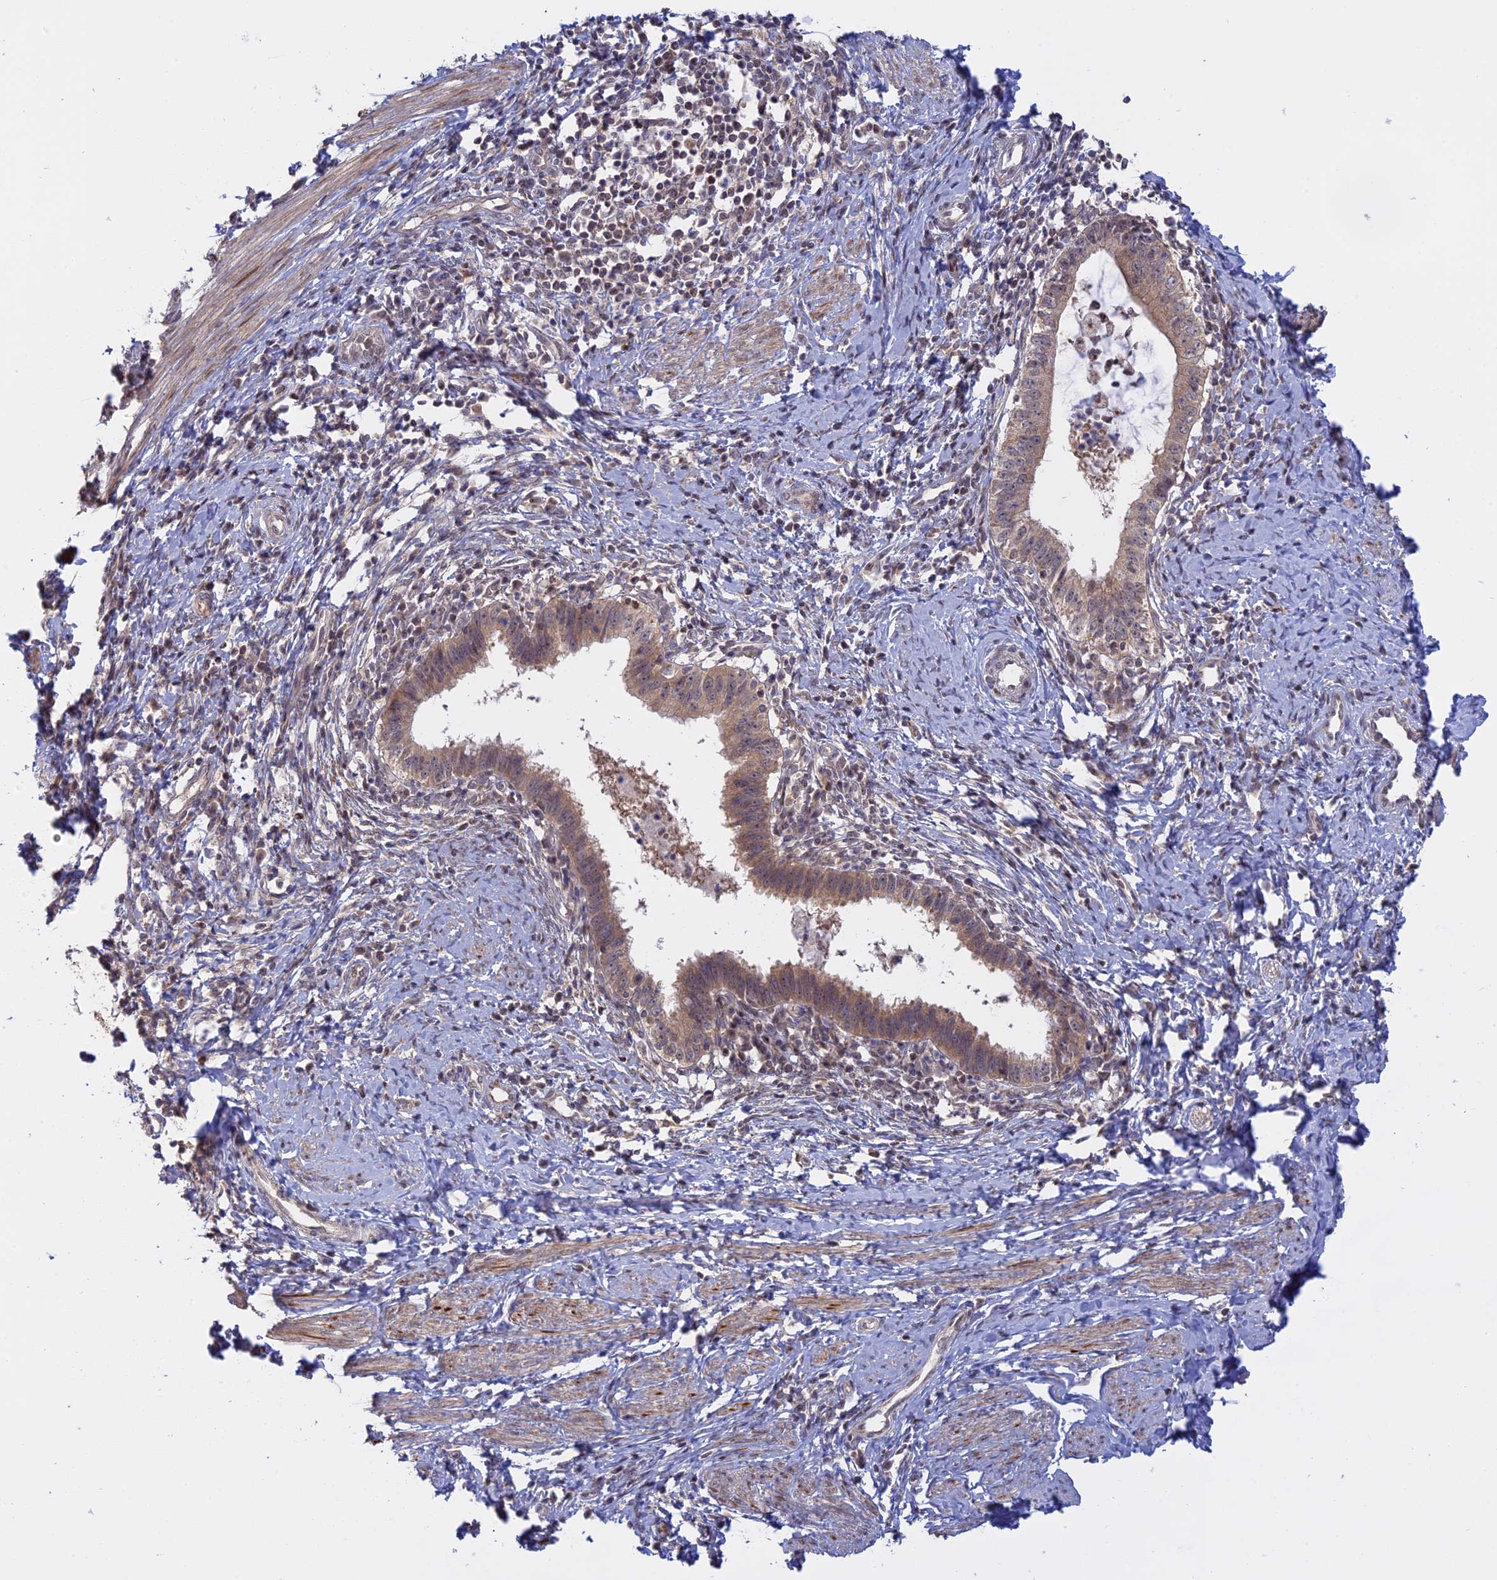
{"staining": {"intensity": "weak", "quantity": ">75%", "location": "cytoplasmic/membranous"}, "tissue": "cervical cancer", "cell_type": "Tumor cells", "image_type": "cancer", "snomed": [{"axis": "morphology", "description": "Adenocarcinoma, NOS"}, {"axis": "topography", "description": "Cervix"}], "caption": "An image of human cervical adenocarcinoma stained for a protein exhibits weak cytoplasmic/membranous brown staining in tumor cells. The staining was performed using DAB (3,3'-diaminobenzidine), with brown indicating positive protein expression. Nuclei are stained blue with hematoxylin.", "gene": "GSKIP", "patient": {"sex": "female", "age": 36}}